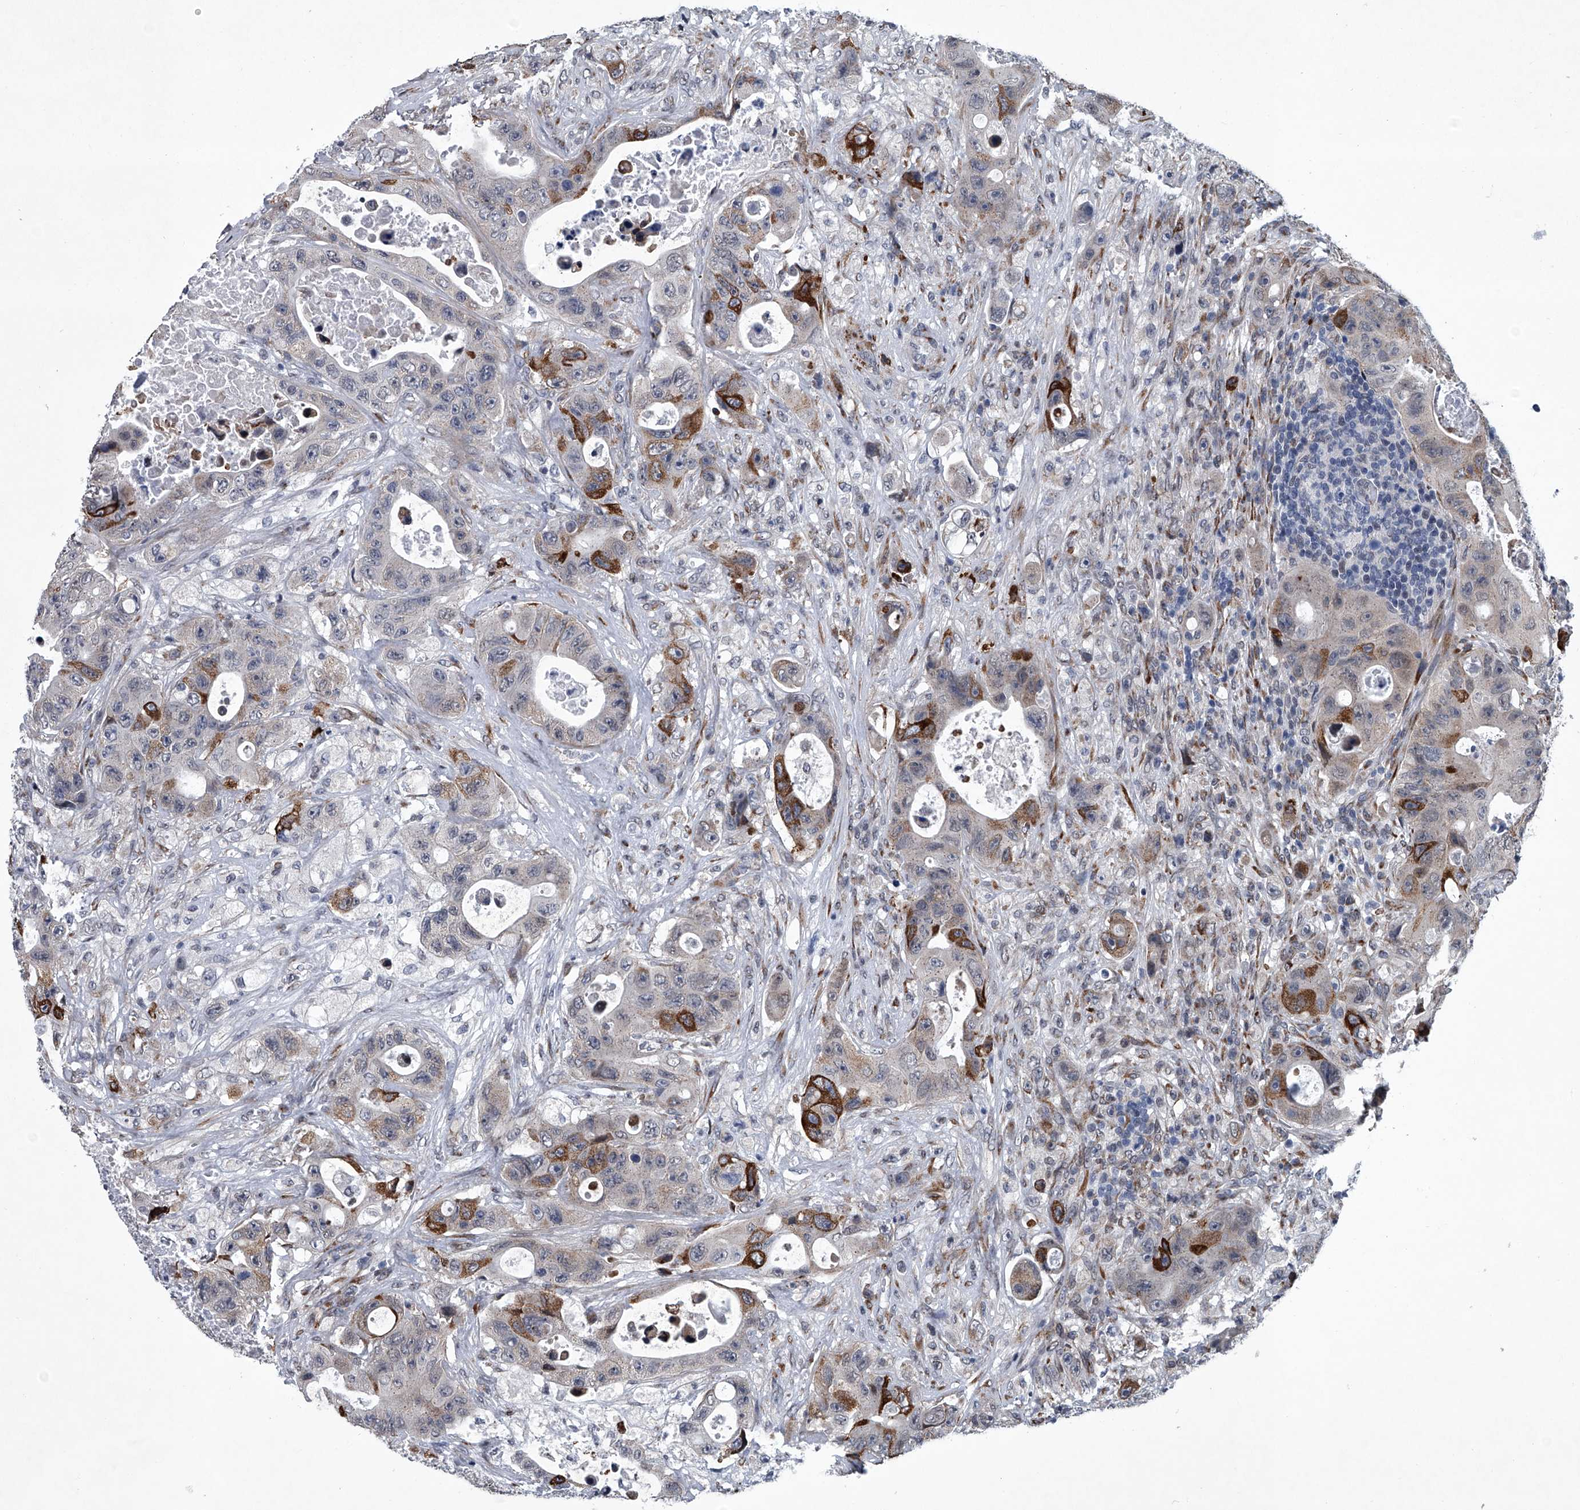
{"staining": {"intensity": "strong", "quantity": "<25%", "location": "cytoplasmic/membranous"}, "tissue": "colorectal cancer", "cell_type": "Tumor cells", "image_type": "cancer", "snomed": [{"axis": "morphology", "description": "Adenocarcinoma, NOS"}, {"axis": "topography", "description": "Colon"}], "caption": "Protein staining exhibits strong cytoplasmic/membranous positivity in approximately <25% of tumor cells in colorectal cancer.", "gene": "PPP2R5D", "patient": {"sex": "female", "age": 46}}